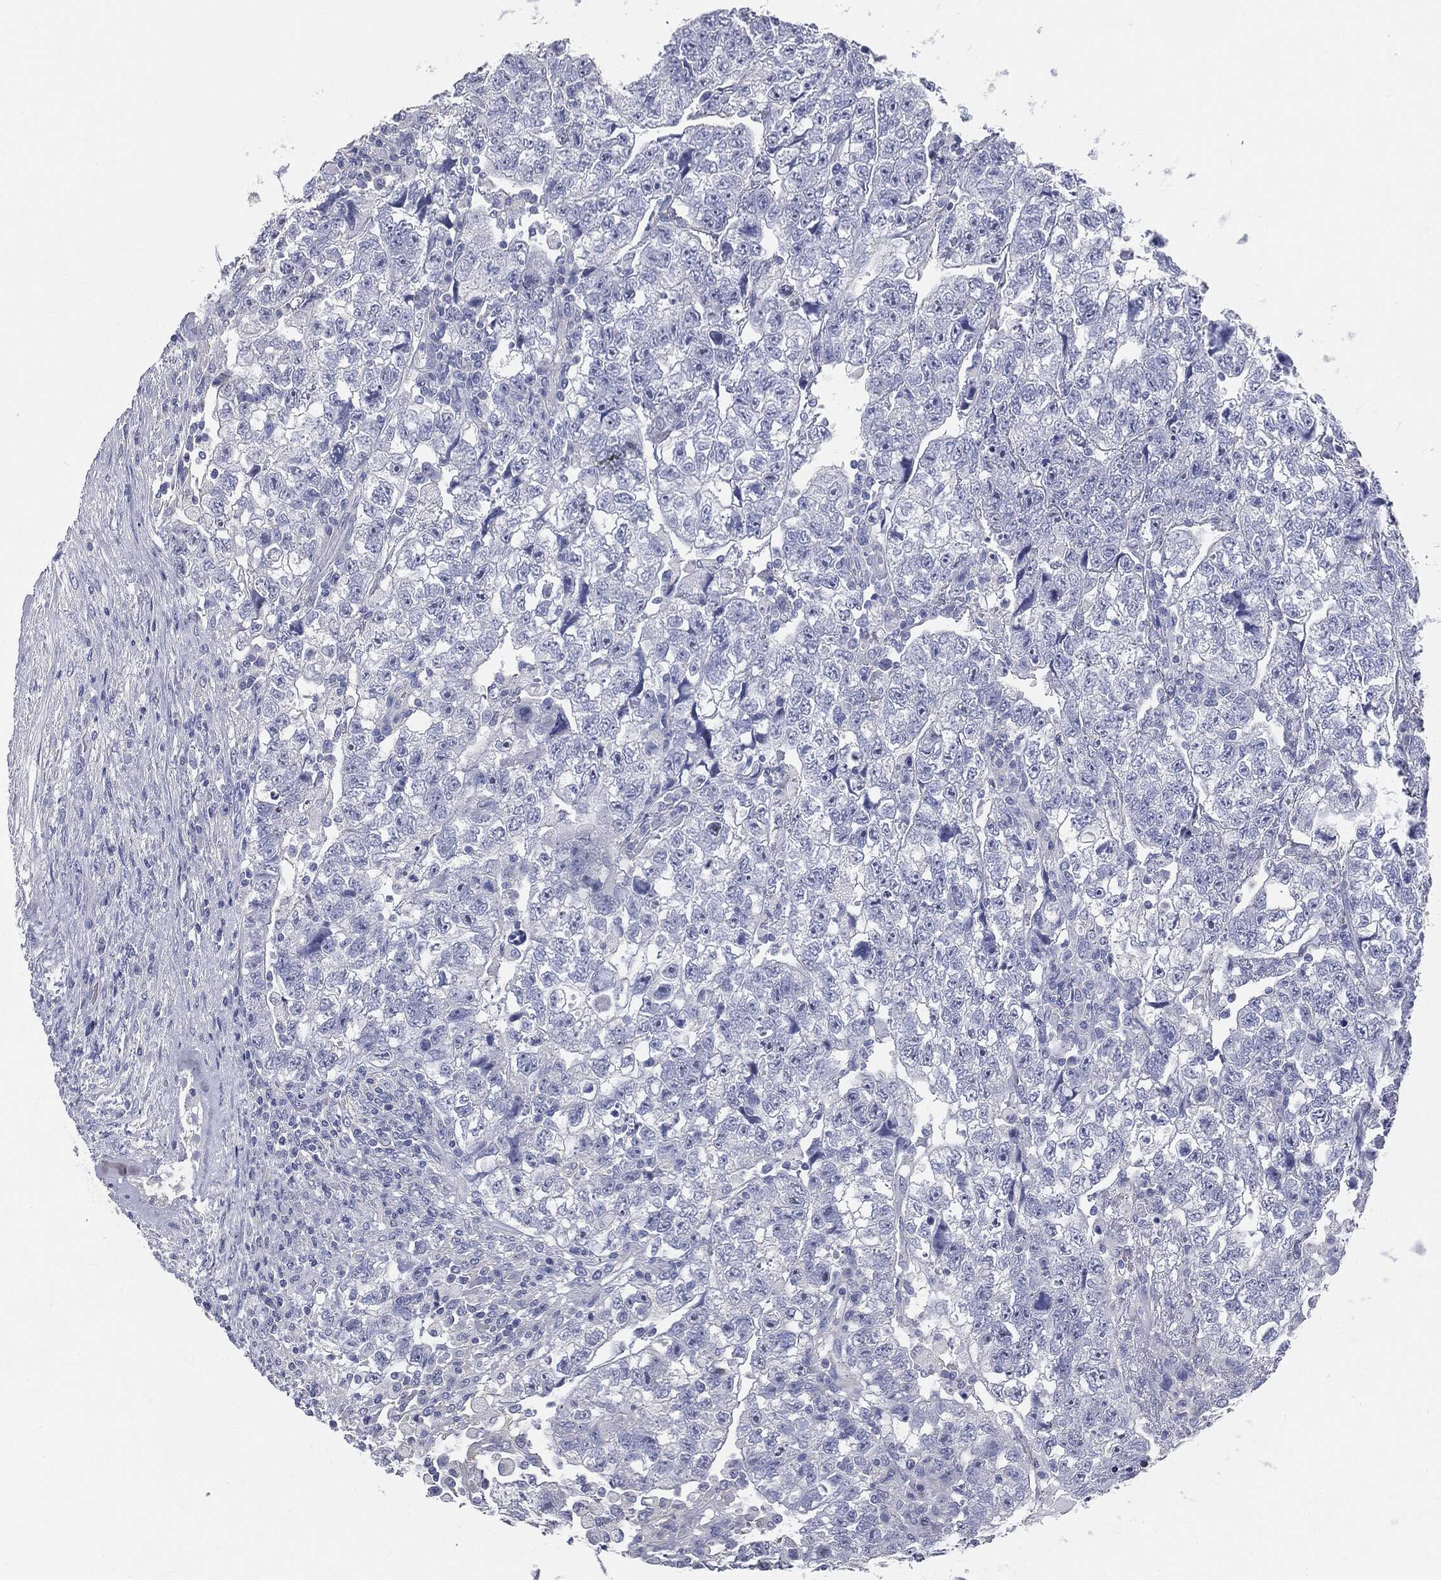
{"staining": {"intensity": "negative", "quantity": "none", "location": "none"}, "tissue": "testis cancer", "cell_type": "Tumor cells", "image_type": "cancer", "snomed": [{"axis": "morphology", "description": "Normal tissue, NOS"}, {"axis": "morphology", "description": "Carcinoma, Embryonal, NOS"}, {"axis": "topography", "description": "Testis"}], "caption": "The image exhibits no staining of tumor cells in embryonal carcinoma (testis).", "gene": "CUZD1", "patient": {"sex": "male", "age": 36}}